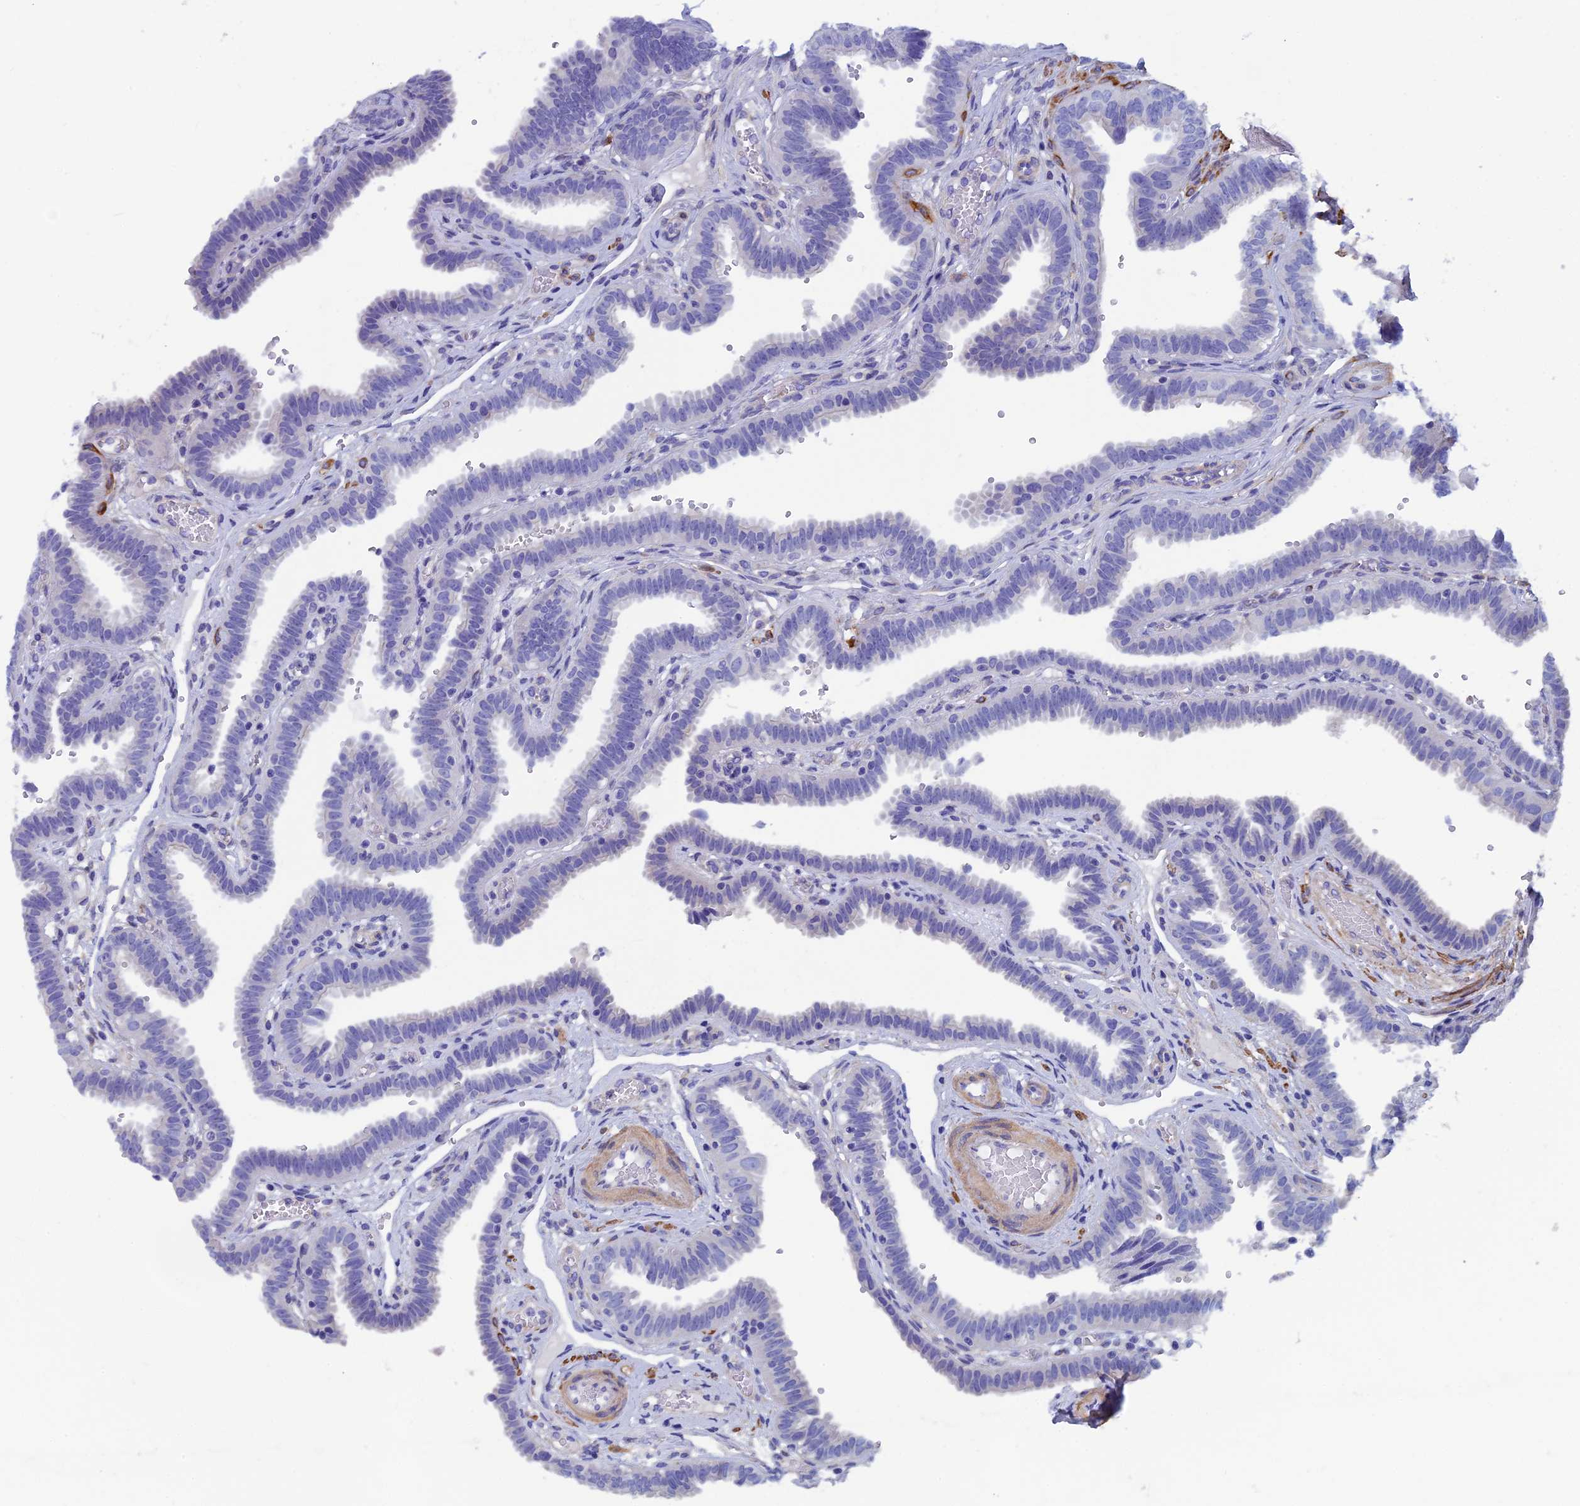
{"staining": {"intensity": "negative", "quantity": "none", "location": "none"}, "tissue": "fallopian tube", "cell_type": "Glandular cells", "image_type": "normal", "snomed": [{"axis": "morphology", "description": "Normal tissue, NOS"}, {"axis": "topography", "description": "Fallopian tube"}], "caption": "Glandular cells show no significant positivity in normal fallopian tube. Brightfield microscopy of immunohistochemistry stained with DAB (3,3'-diaminobenzidine) (brown) and hematoxylin (blue), captured at high magnification.", "gene": "ADH7", "patient": {"sex": "female", "age": 37}}